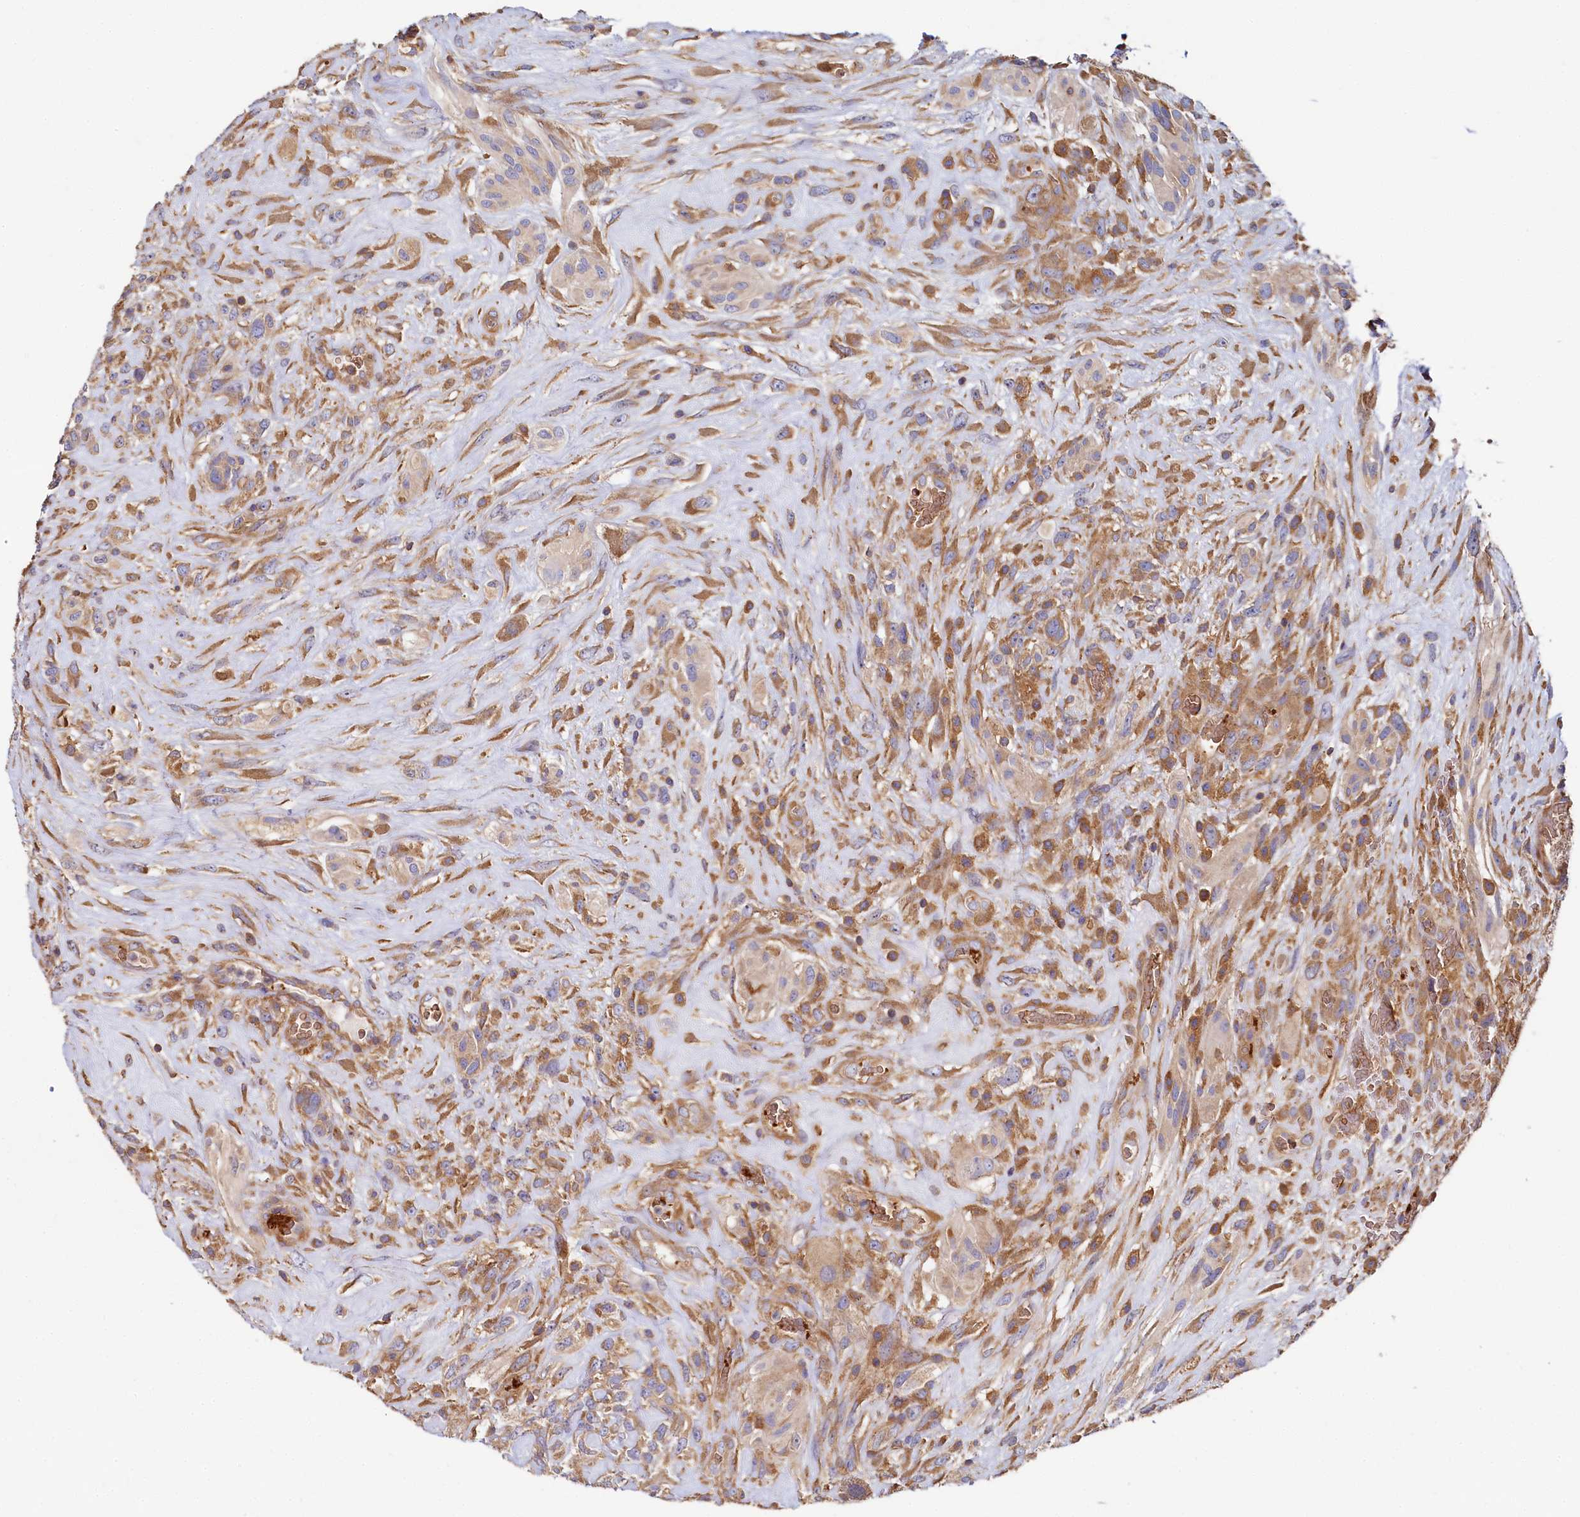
{"staining": {"intensity": "moderate", "quantity": "25%-75%", "location": "cytoplasmic/membranous"}, "tissue": "glioma", "cell_type": "Tumor cells", "image_type": "cancer", "snomed": [{"axis": "morphology", "description": "Glioma, malignant, High grade"}, {"axis": "topography", "description": "Brain"}], "caption": "Moderate cytoplasmic/membranous protein staining is present in about 25%-75% of tumor cells in glioma.", "gene": "PPIP5K1", "patient": {"sex": "male", "age": 61}}